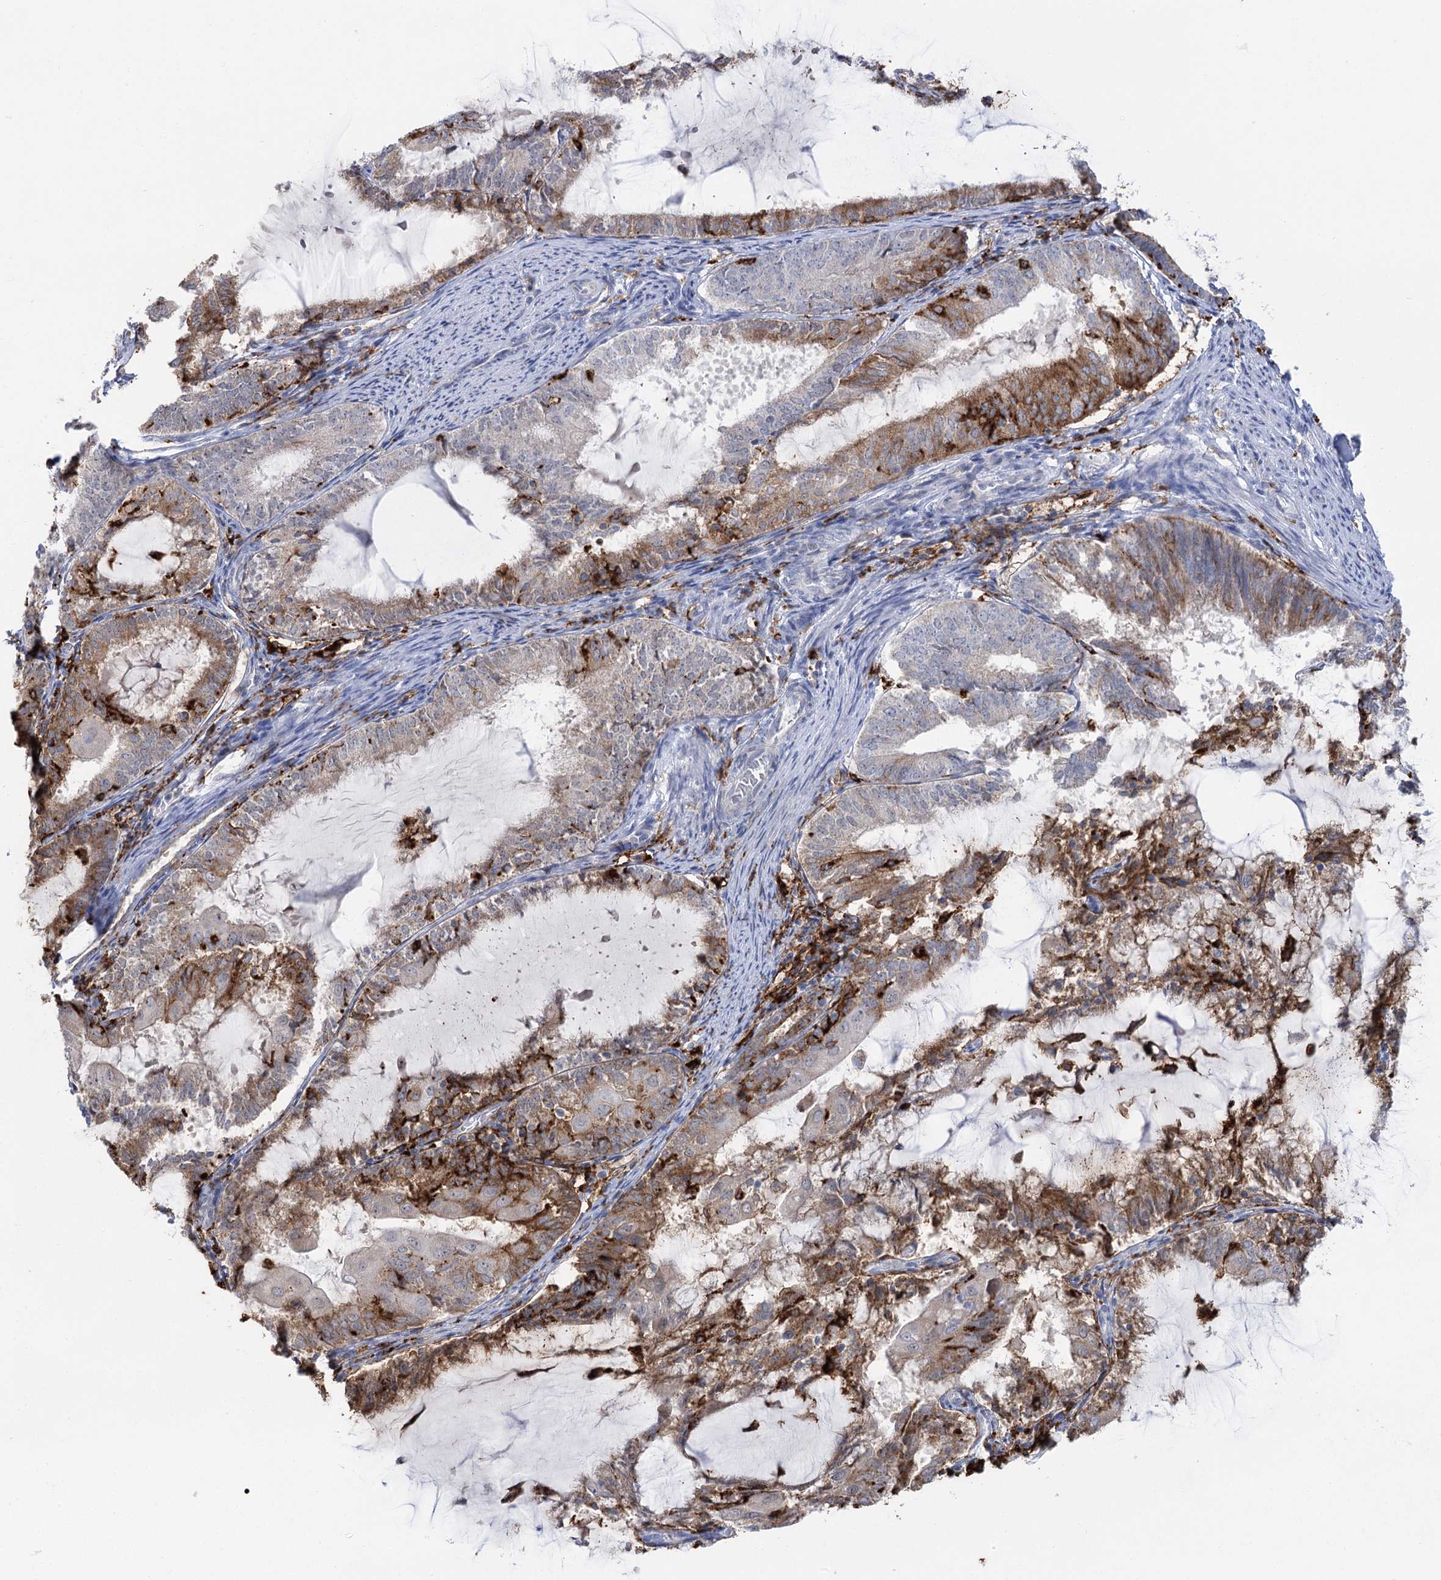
{"staining": {"intensity": "moderate", "quantity": "25%-75%", "location": "cytoplasmic/membranous"}, "tissue": "endometrial cancer", "cell_type": "Tumor cells", "image_type": "cancer", "snomed": [{"axis": "morphology", "description": "Adenocarcinoma, NOS"}, {"axis": "topography", "description": "Endometrium"}], "caption": "A brown stain highlights moderate cytoplasmic/membranous staining of a protein in endometrial adenocarcinoma tumor cells.", "gene": "PIWIL4", "patient": {"sex": "female", "age": 81}}